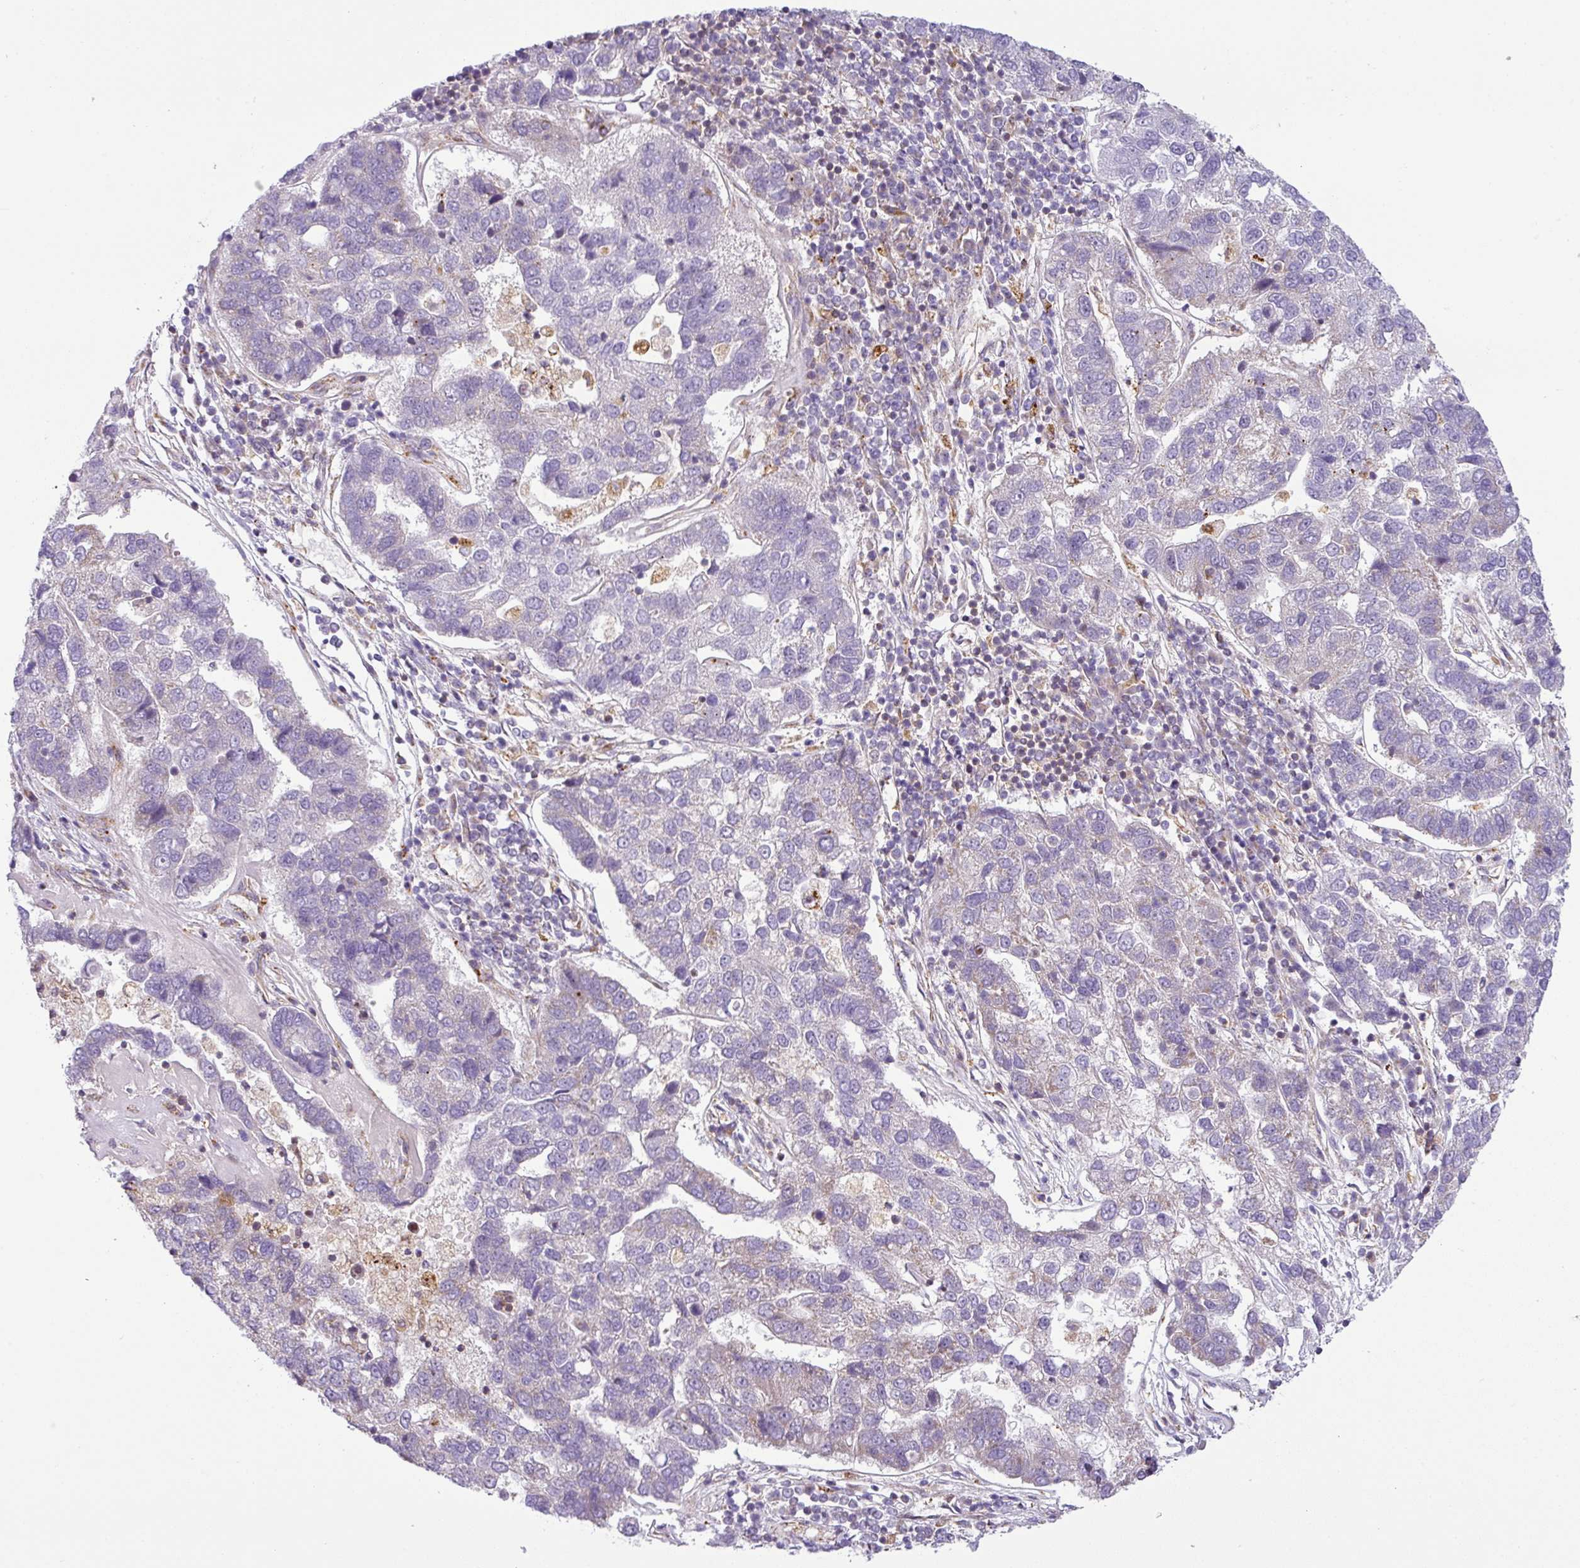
{"staining": {"intensity": "negative", "quantity": "none", "location": "none"}, "tissue": "pancreatic cancer", "cell_type": "Tumor cells", "image_type": "cancer", "snomed": [{"axis": "morphology", "description": "Adenocarcinoma, NOS"}, {"axis": "topography", "description": "Pancreas"}], "caption": "DAB (3,3'-diaminobenzidine) immunohistochemical staining of pancreatic adenocarcinoma demonstrates no significant positivity in tumor cells.", "gene": "NDUFB2", "patient": {"sex": "female", "age": 61}}